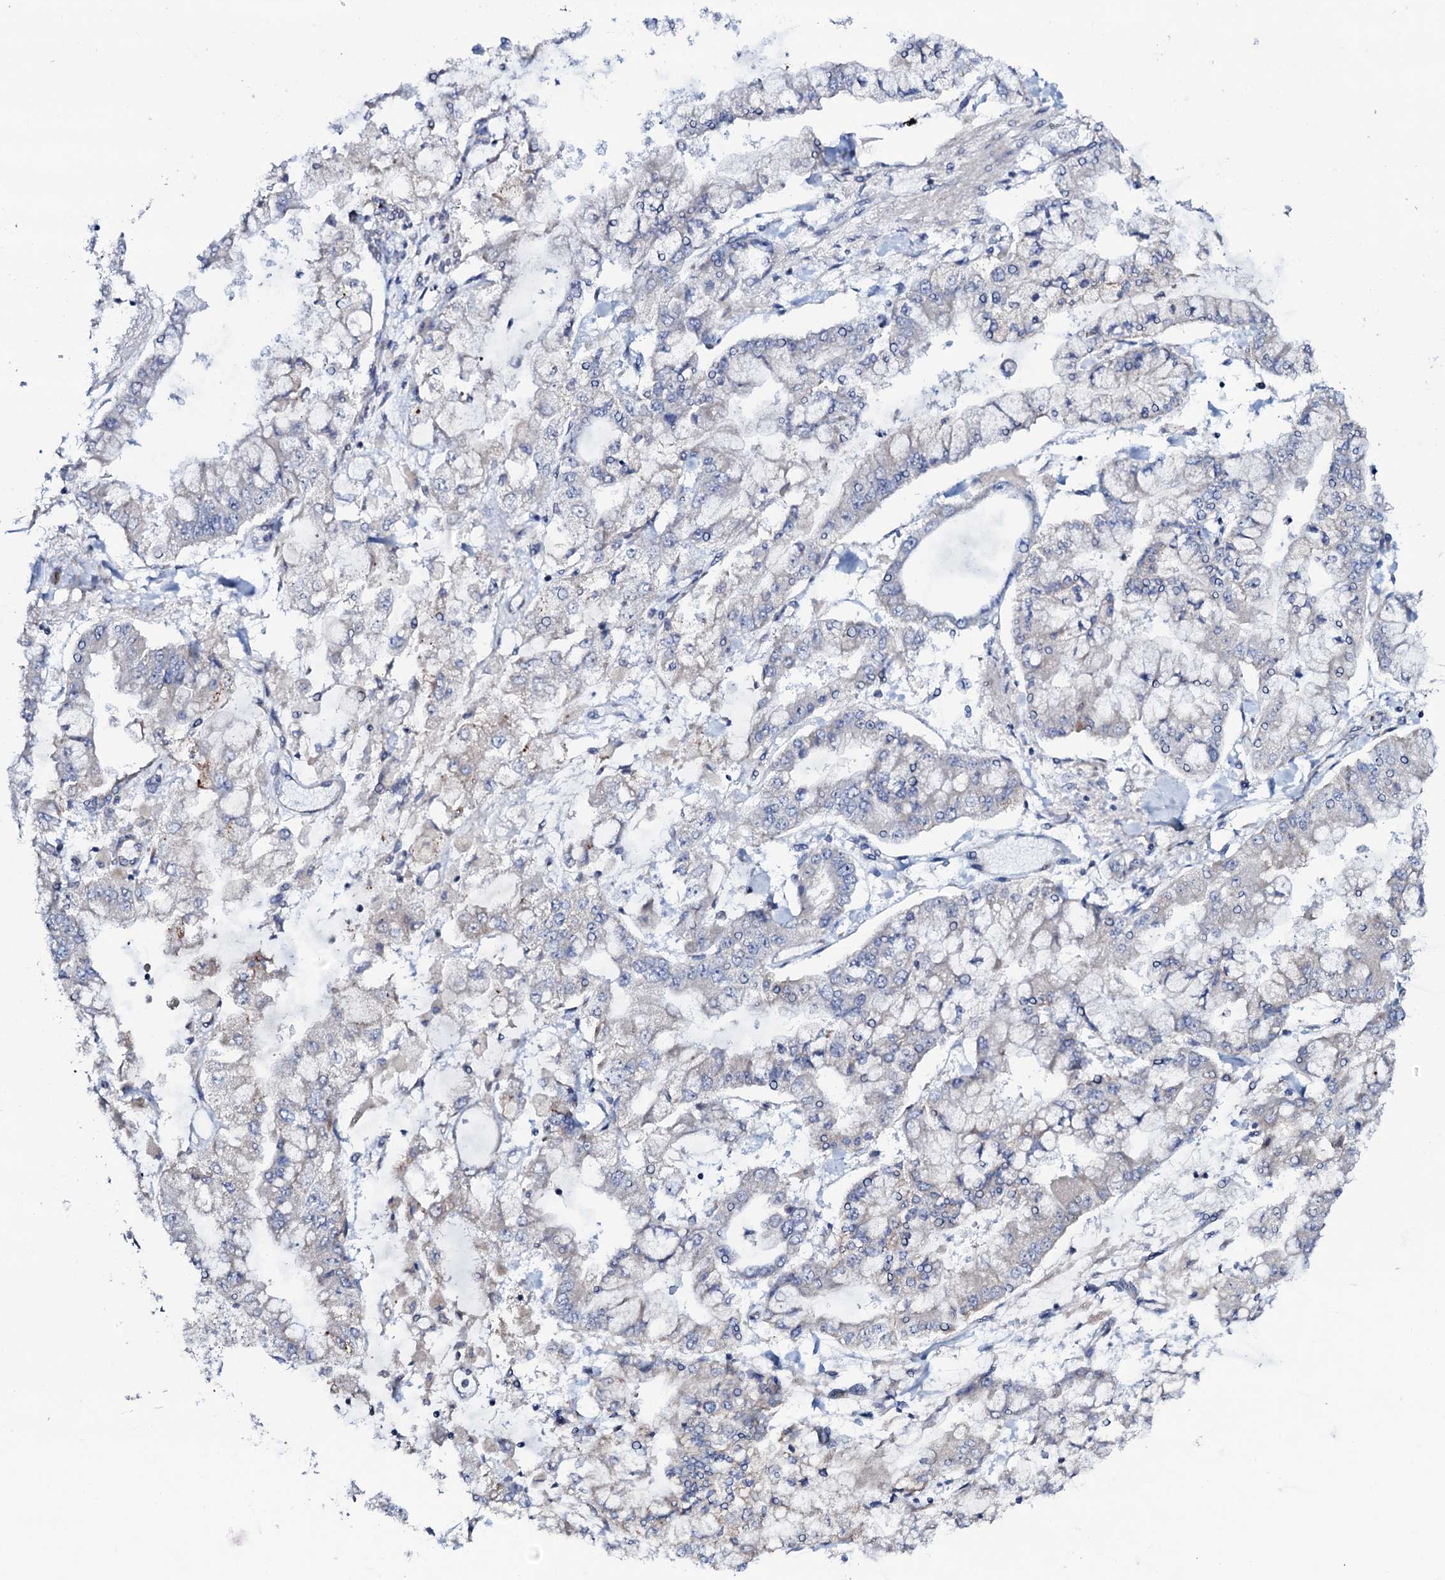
{"staining": {"intensity": "negative", "quantity": "none", "location": "none"}, "tissue": "stomach cancer", "cell_type": "Tumor cells", "image_type": "cancer", "snomed": [{"axis": "morphology", "description": "Normal tissue, NOS"}, {"axis": "morphology", "description": "Adenocarcinoma, NOS"}, {"axis": "topography", "description": "Stomach, upper"}, {"axis": "topography", "description": "Stomach"}], "caption": "Stomach cancer (adenocarcinoma) was stained to show a protein in brown. There is no significant positivity in tumor cells.", "gene": "STARD13", "patient": {"sex": "male", "age": 76}}